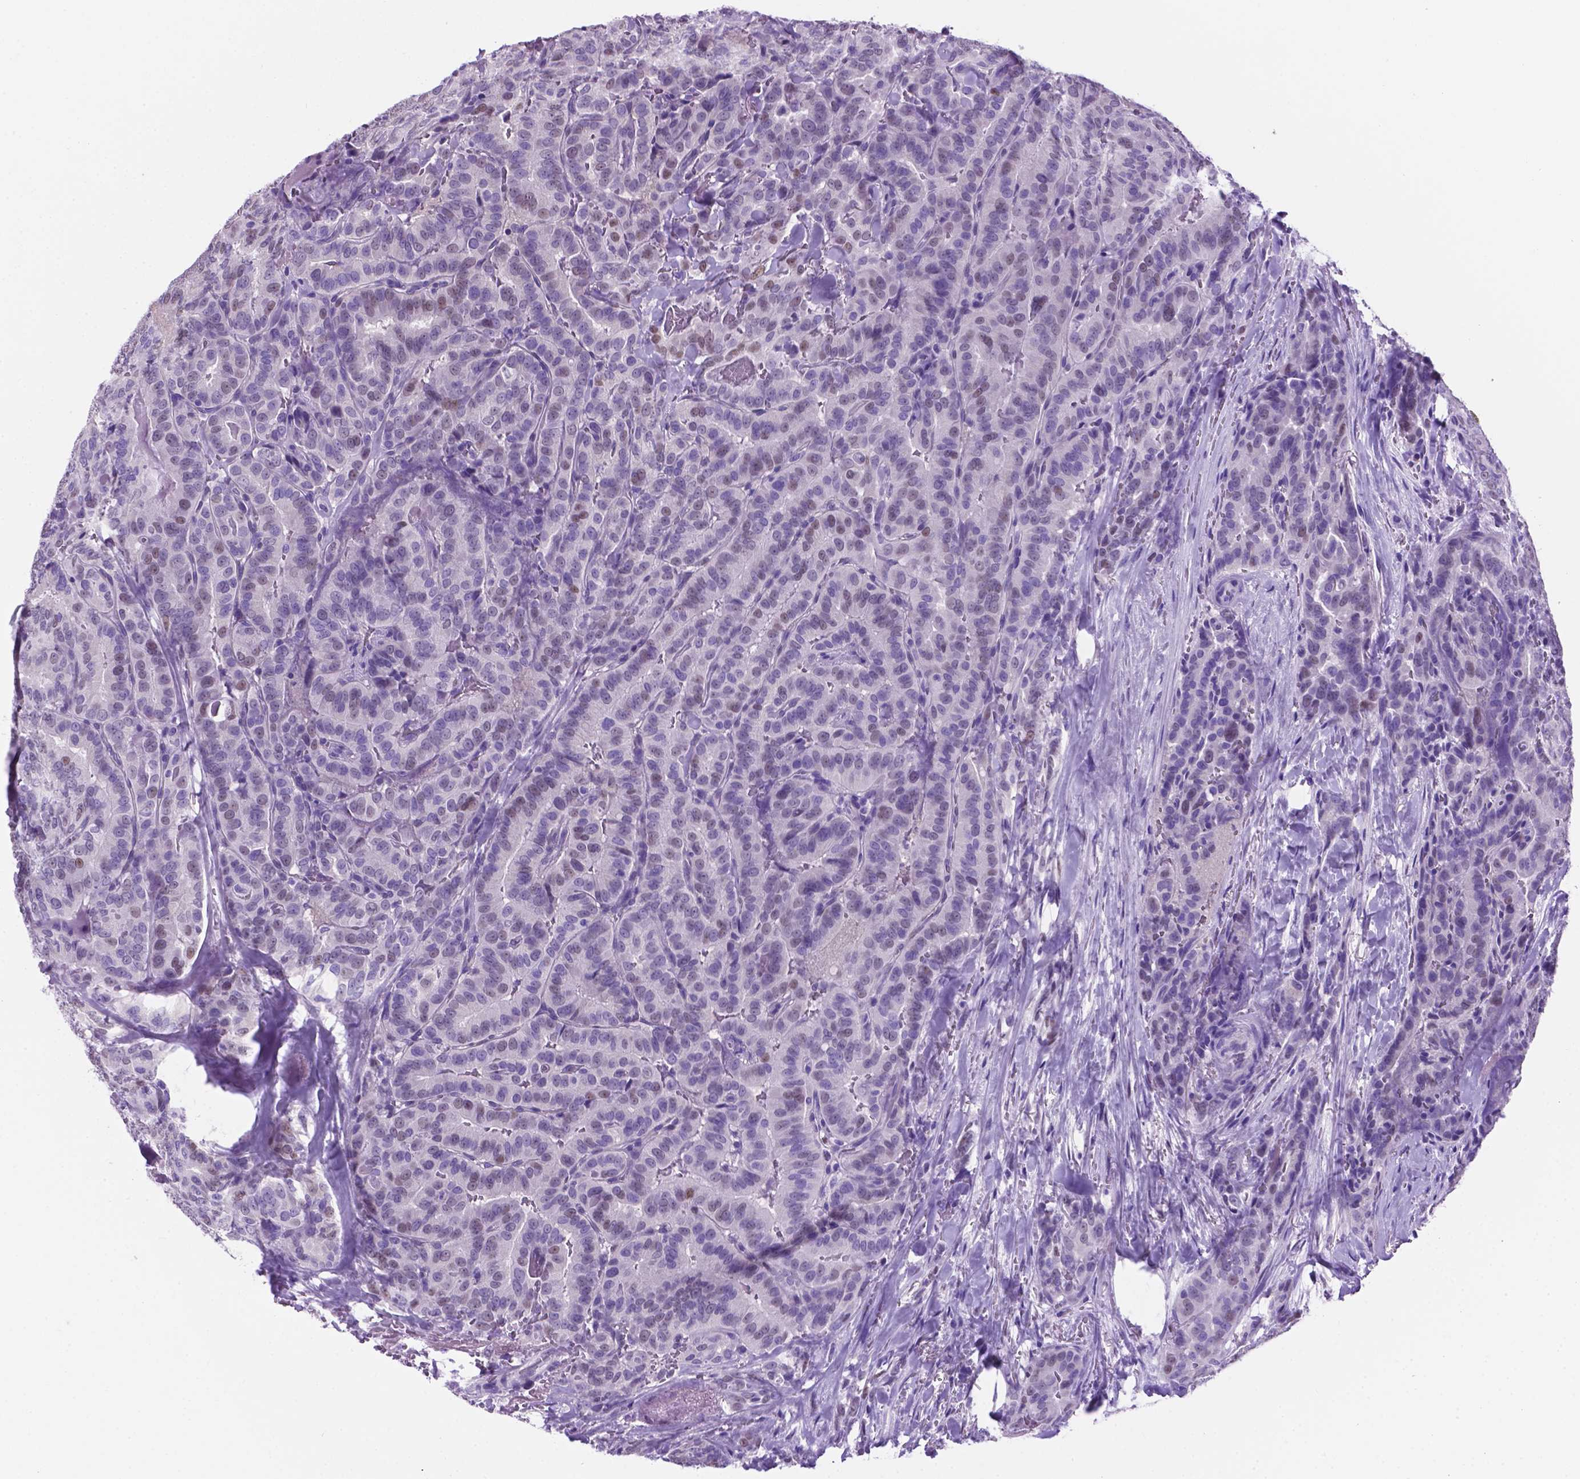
{"staining": {"intensity": "negative", "quantity": "none", "location": "none"}, "tissue": "thyroid cancer", "cell_type": "Tumor cells", "image_type": "cancer", "snomed": [{"axis": "morphology", "description": "Papillary adenocarcinoma, NOS"}, {"axis": "topography", "description": "Thyroid gland"}], "caption": "An image of thyroid cancer (papillary adenocarcinoma) stained for a protein demonstrates no brown staining in tumor cells.", "gene": "TMEM210", "patient": {"sex": "male", "age": 61}}